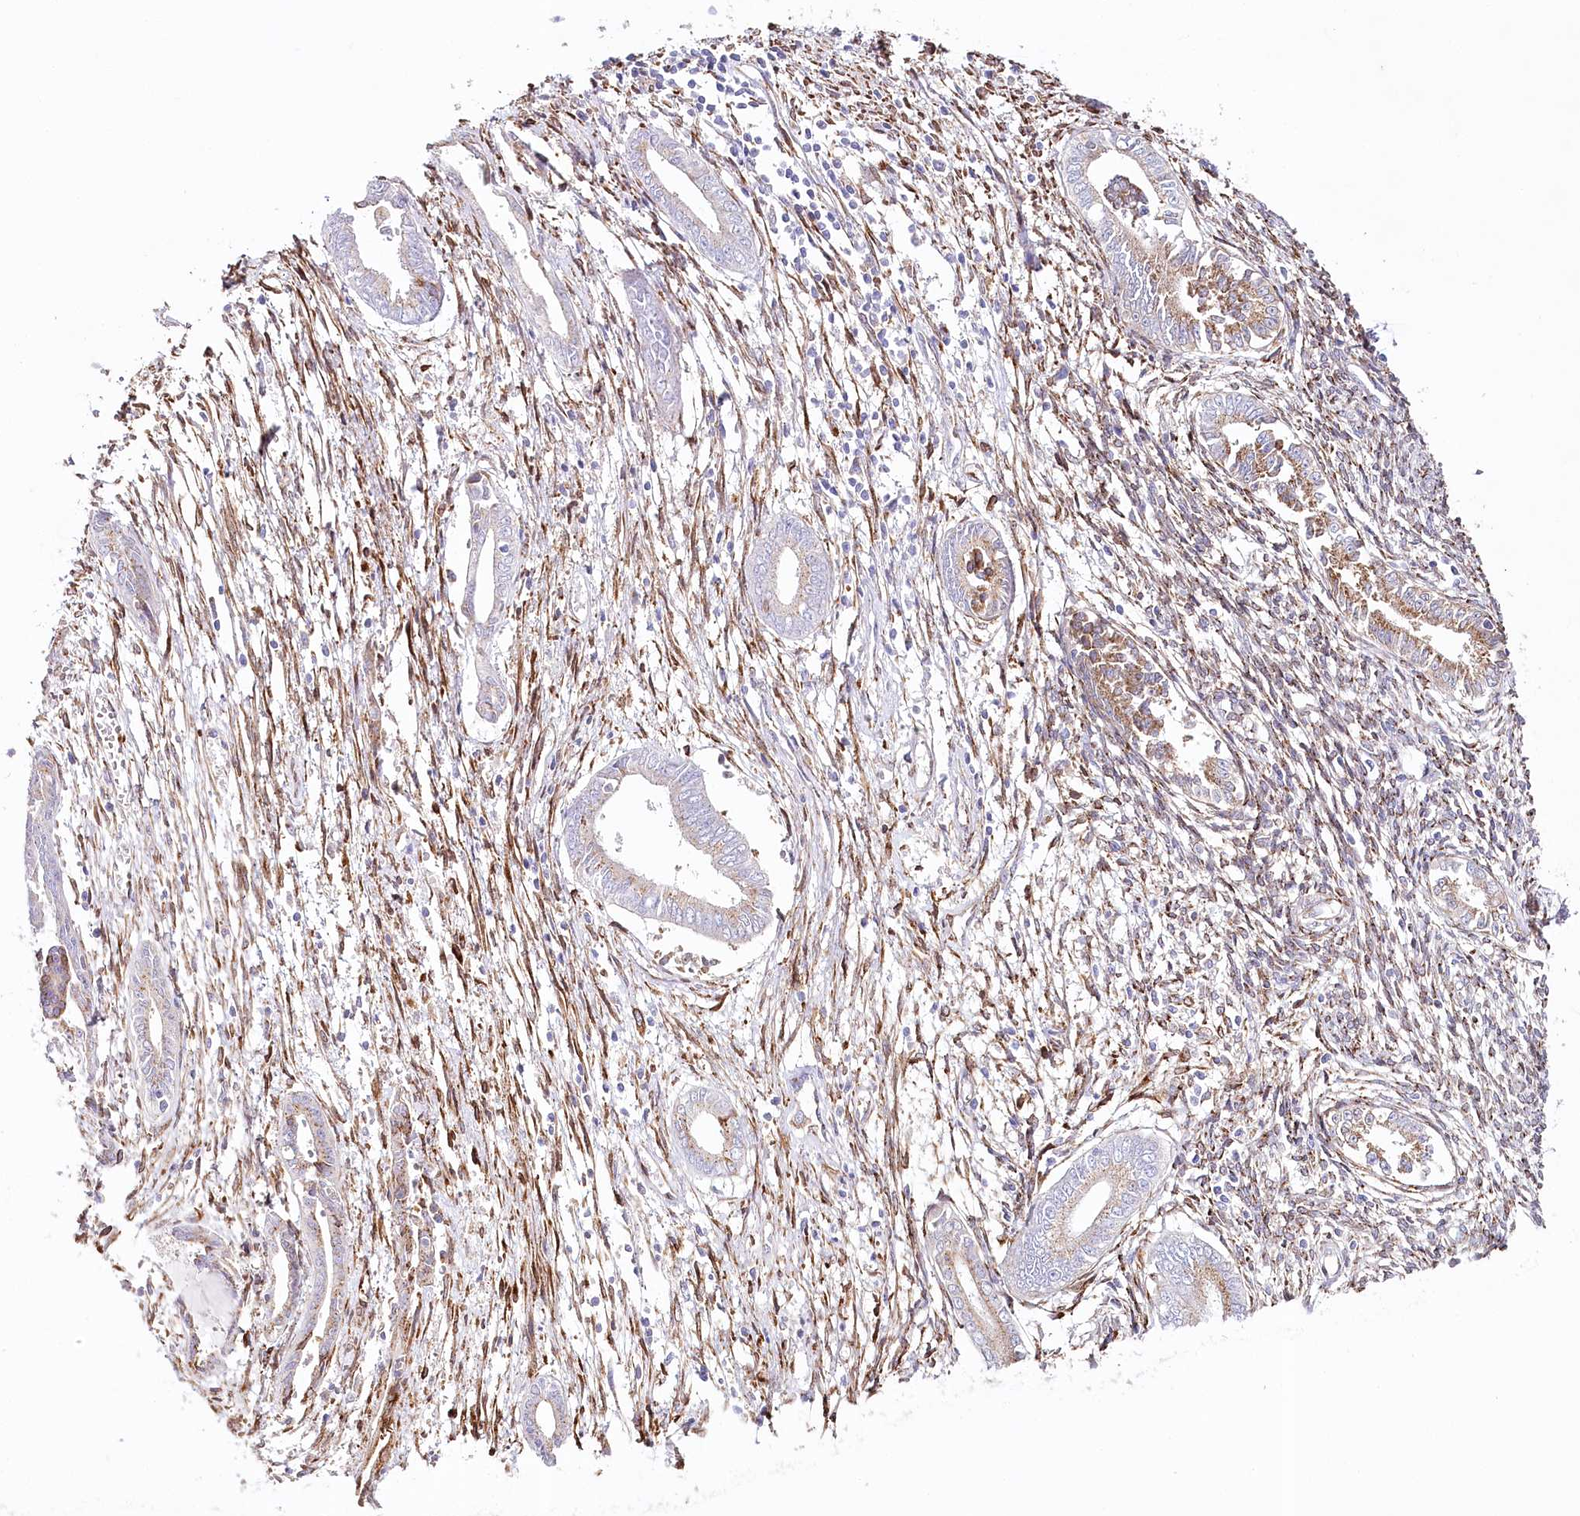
{"staining": {"intensity": "moderate", "quantity": "25%-75%", "location": "cytoplasmic/membranous"}, "tissue": "endometrium", "cell_type": "Cells in endometrial stroma", "image_type": "normal", "snomed": [{"axis": "morphology", "description": "Normal tissue, NOS"}, {"axis": "topography", "description": "Endometrium"}], "caption": "Brown immunohistochemical staining in unremarkable endometrium reveals moderate cytoplasmic/membranous expression in approximately 25%-75% of cells in endometrial stroma. (DAB (3,3'-diaminobenzidine) IHC with brightfield microscopy, high magnification).", "gene": "ABRAXAS2", "patient": {"sex": "female", "age": 56}}